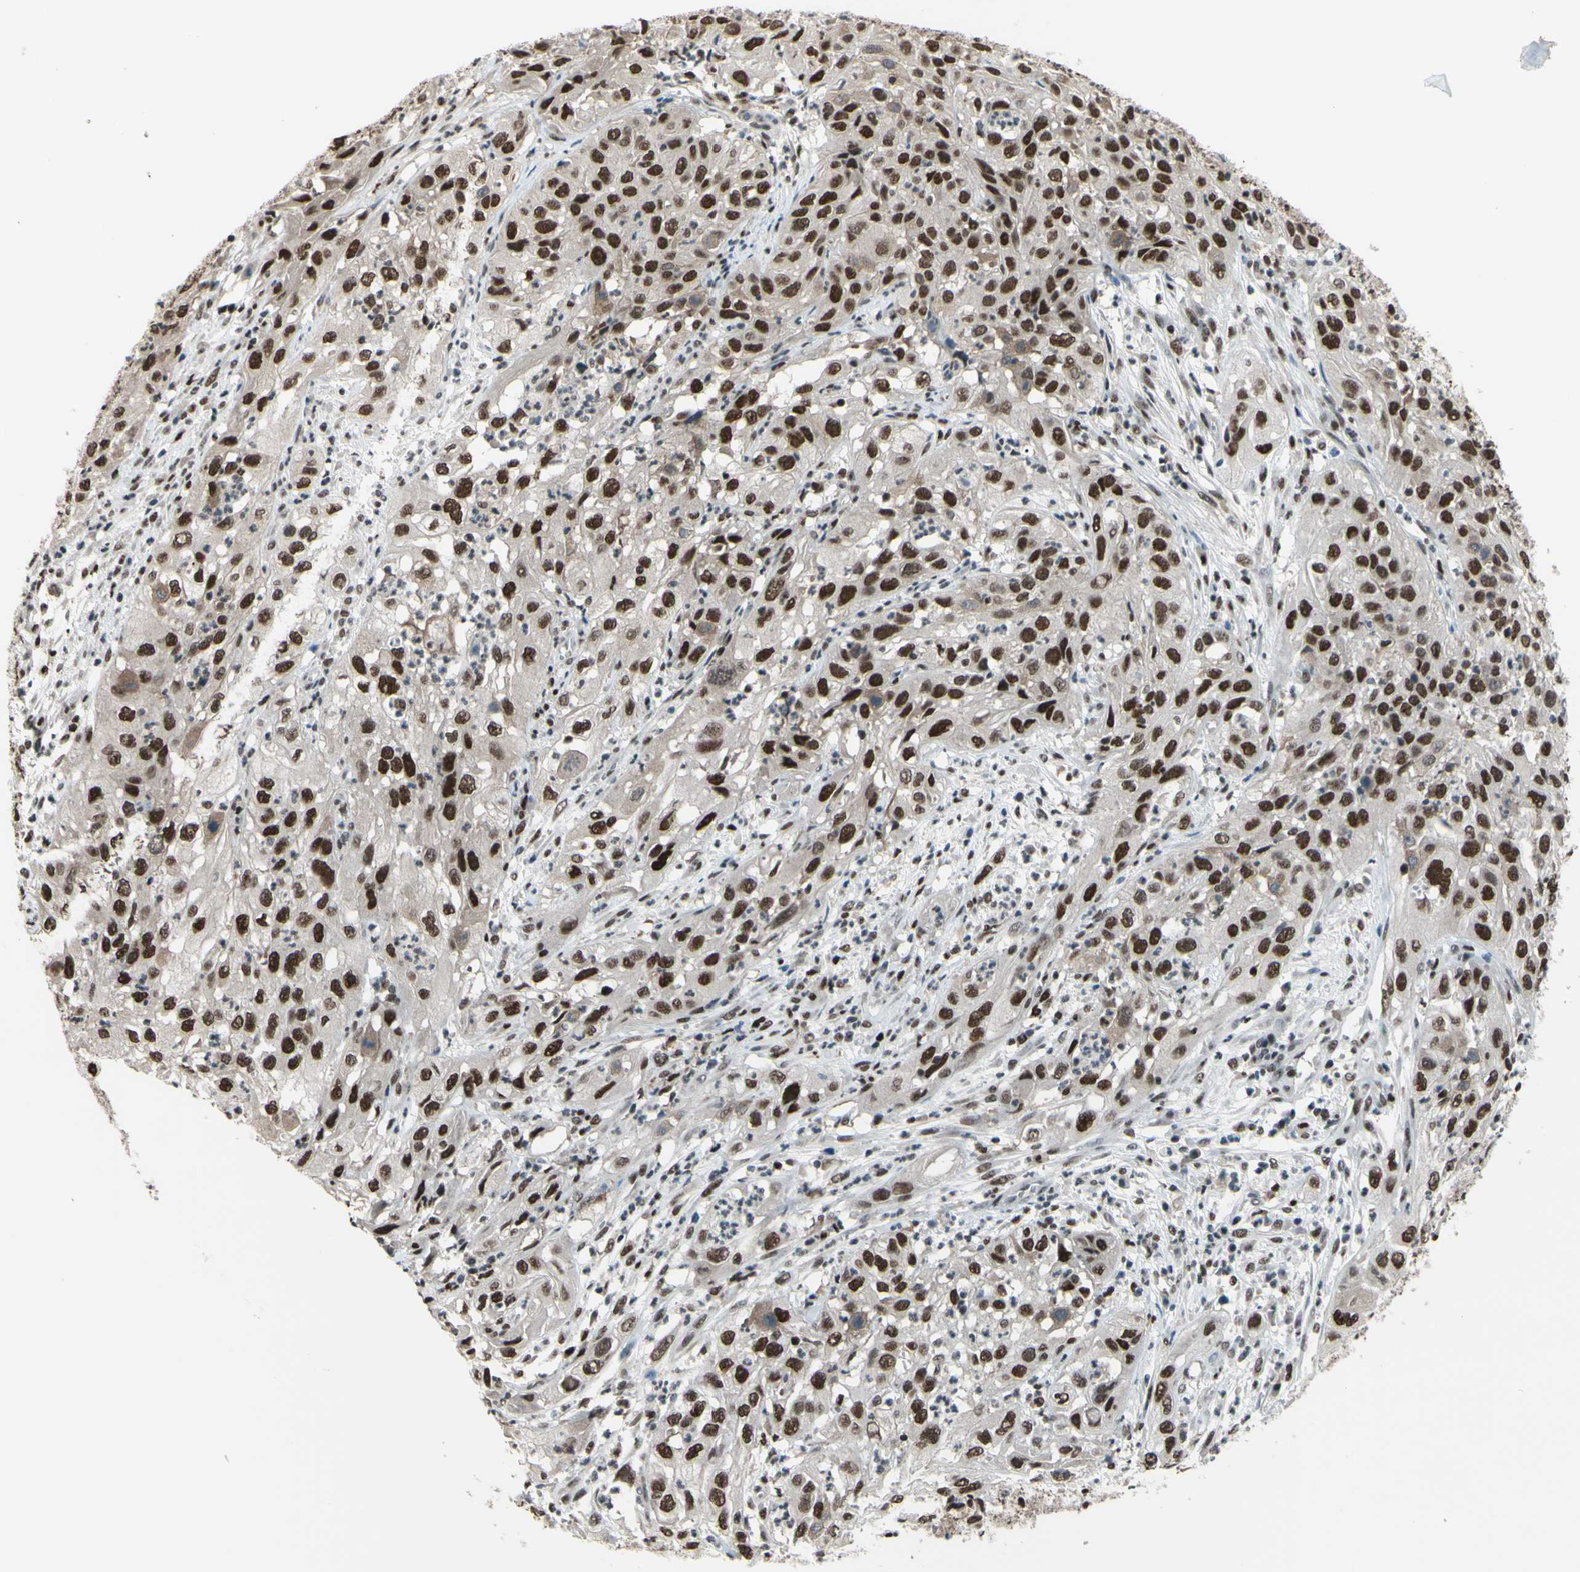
{"staining": {"intensity": "strong", "quantity": ">75%", "location": "cytoplasmic/membranous,nuclear"}, "tissue": "cervical cancer", "cell_type": "Tumor cells", "image_type": "cancer", "snomed": [{"axis": "morphology", "description": "Squamous cell carcinoma, NOS"}, {"axis": "topography", "description": "Cervix"}], "caption": "IHC of cervical cancer (squamous cell carcinoma) reveals high levels of strong cytoplasmic/membranous and nuclear positivity in approximately >75% of tumor cells.", "gene": "FKBP5", "patient": {"sex": "female", "age": 32}}